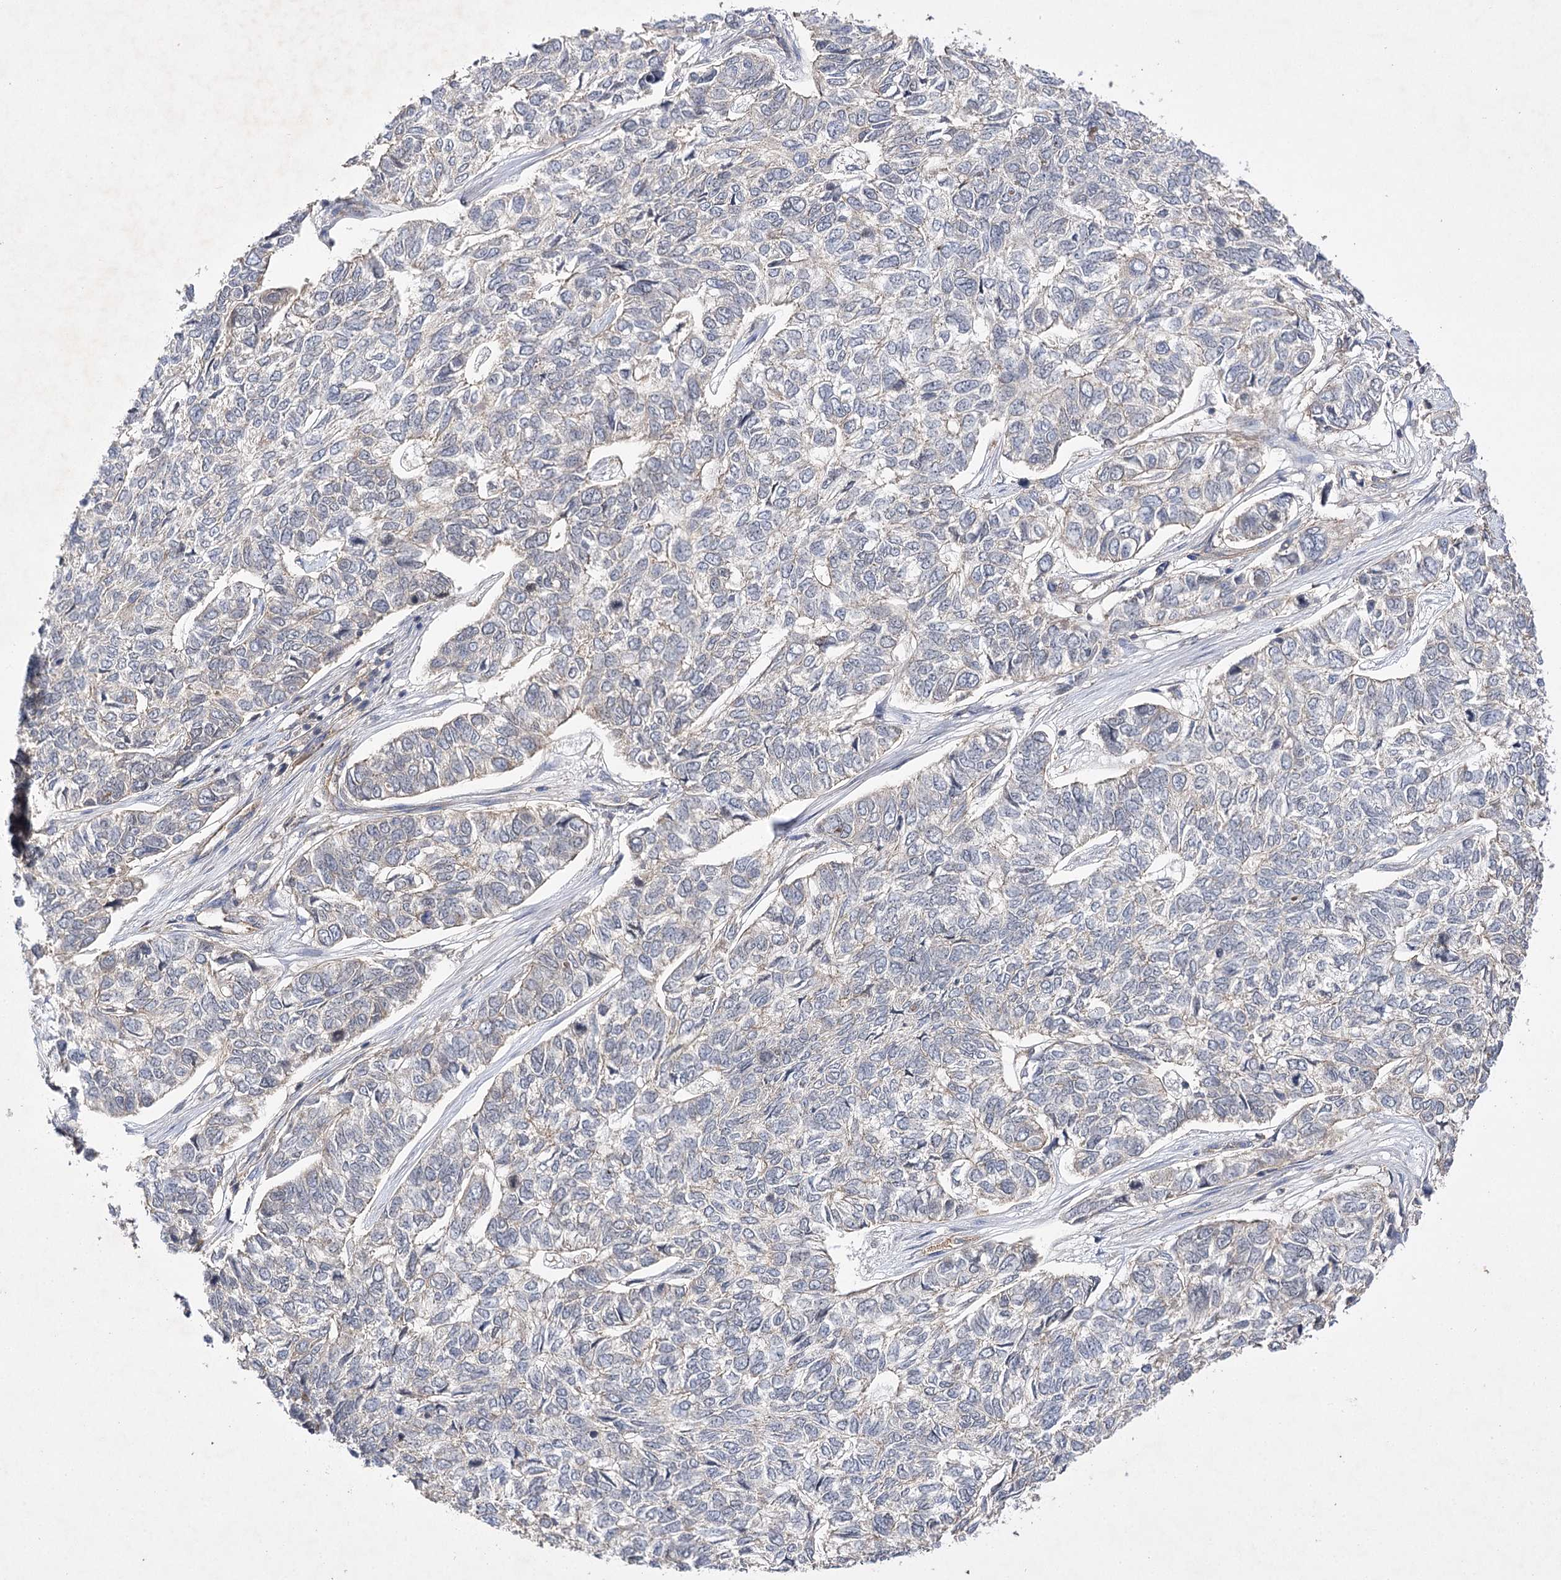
{"staining": {"intensity": "negative", "quantity": "none", "location": "none"}, "tissue": "skin cancer", "cell_type": "Tumor cells", "image_type": "cancer", "snomed": [{"axis": "morphology", "description": "Basal cell carcinoma"}, {"axis": "topography", "description": "Skin"}], "caption": "Tumor cells are negative for protein expression in human skin basal cell carcinoma.", "gene": "BCR", "patient": {"sex": "female", "age": 65}}